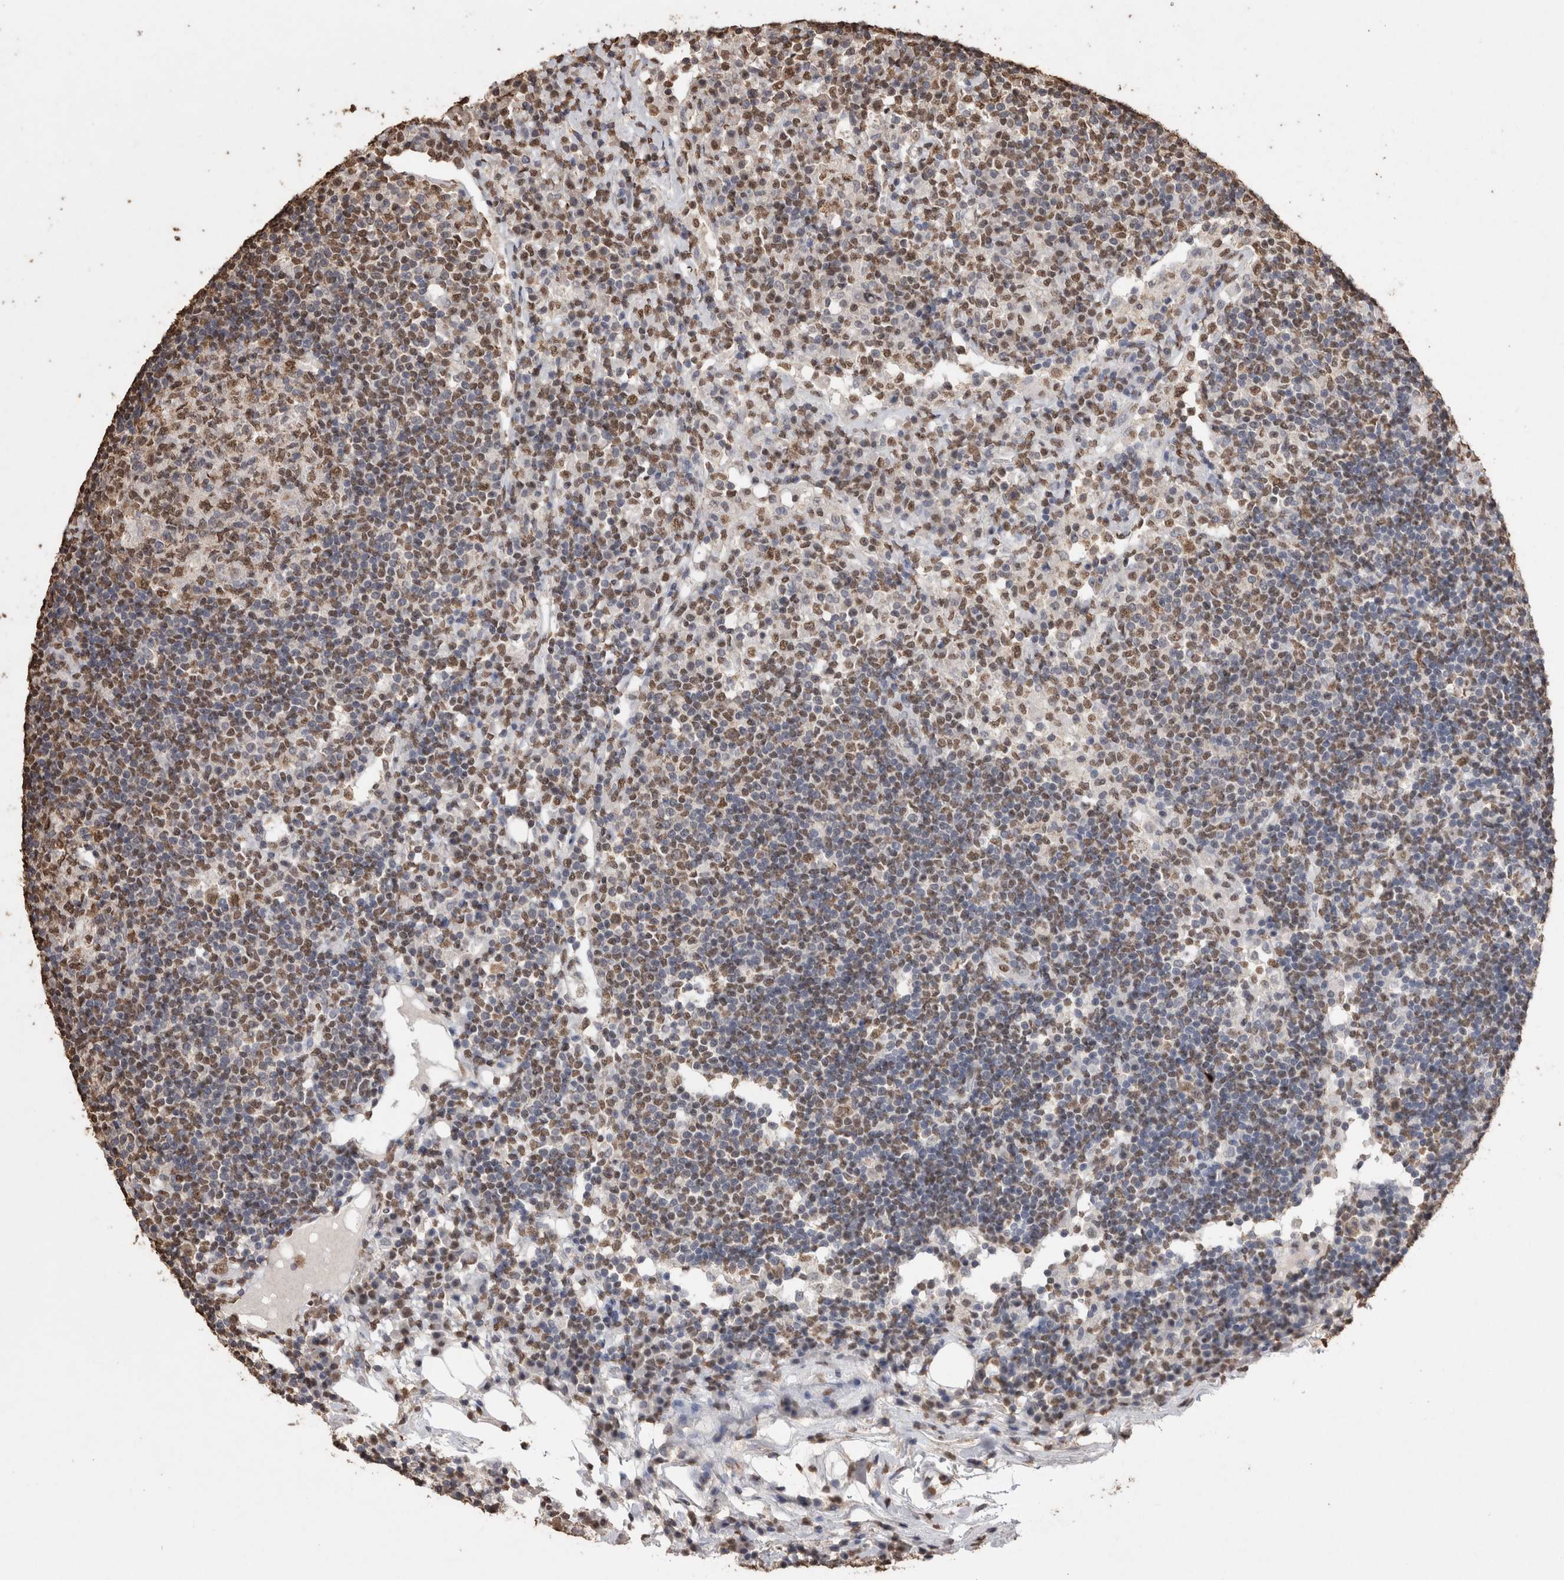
{"staining": {"intensity": "moderate", "quantity": "25%-75%", "location": "nuclear"}, "tissue": "lymph node", "cell_type": "Germinal center cells", "image_type": "normal", "snomed": [{"axis": "morphology", "description": "Normal tissue, NOS"}, {"axis": "topography", "description": "Lymph node"}], "caption": "The histopathology image displays staining of unremarkable lymph node, revealing moderate nuclear protein positivity (brown color) within germinal center cells. (Stains: DAB (3,3'-diaminobenzidine) in brown, nuclei in blue, Microscopy: brightfield microscopy at high magnification).", "gene": "NTHL1", "patient": {"sex": "female", "age": 53}}